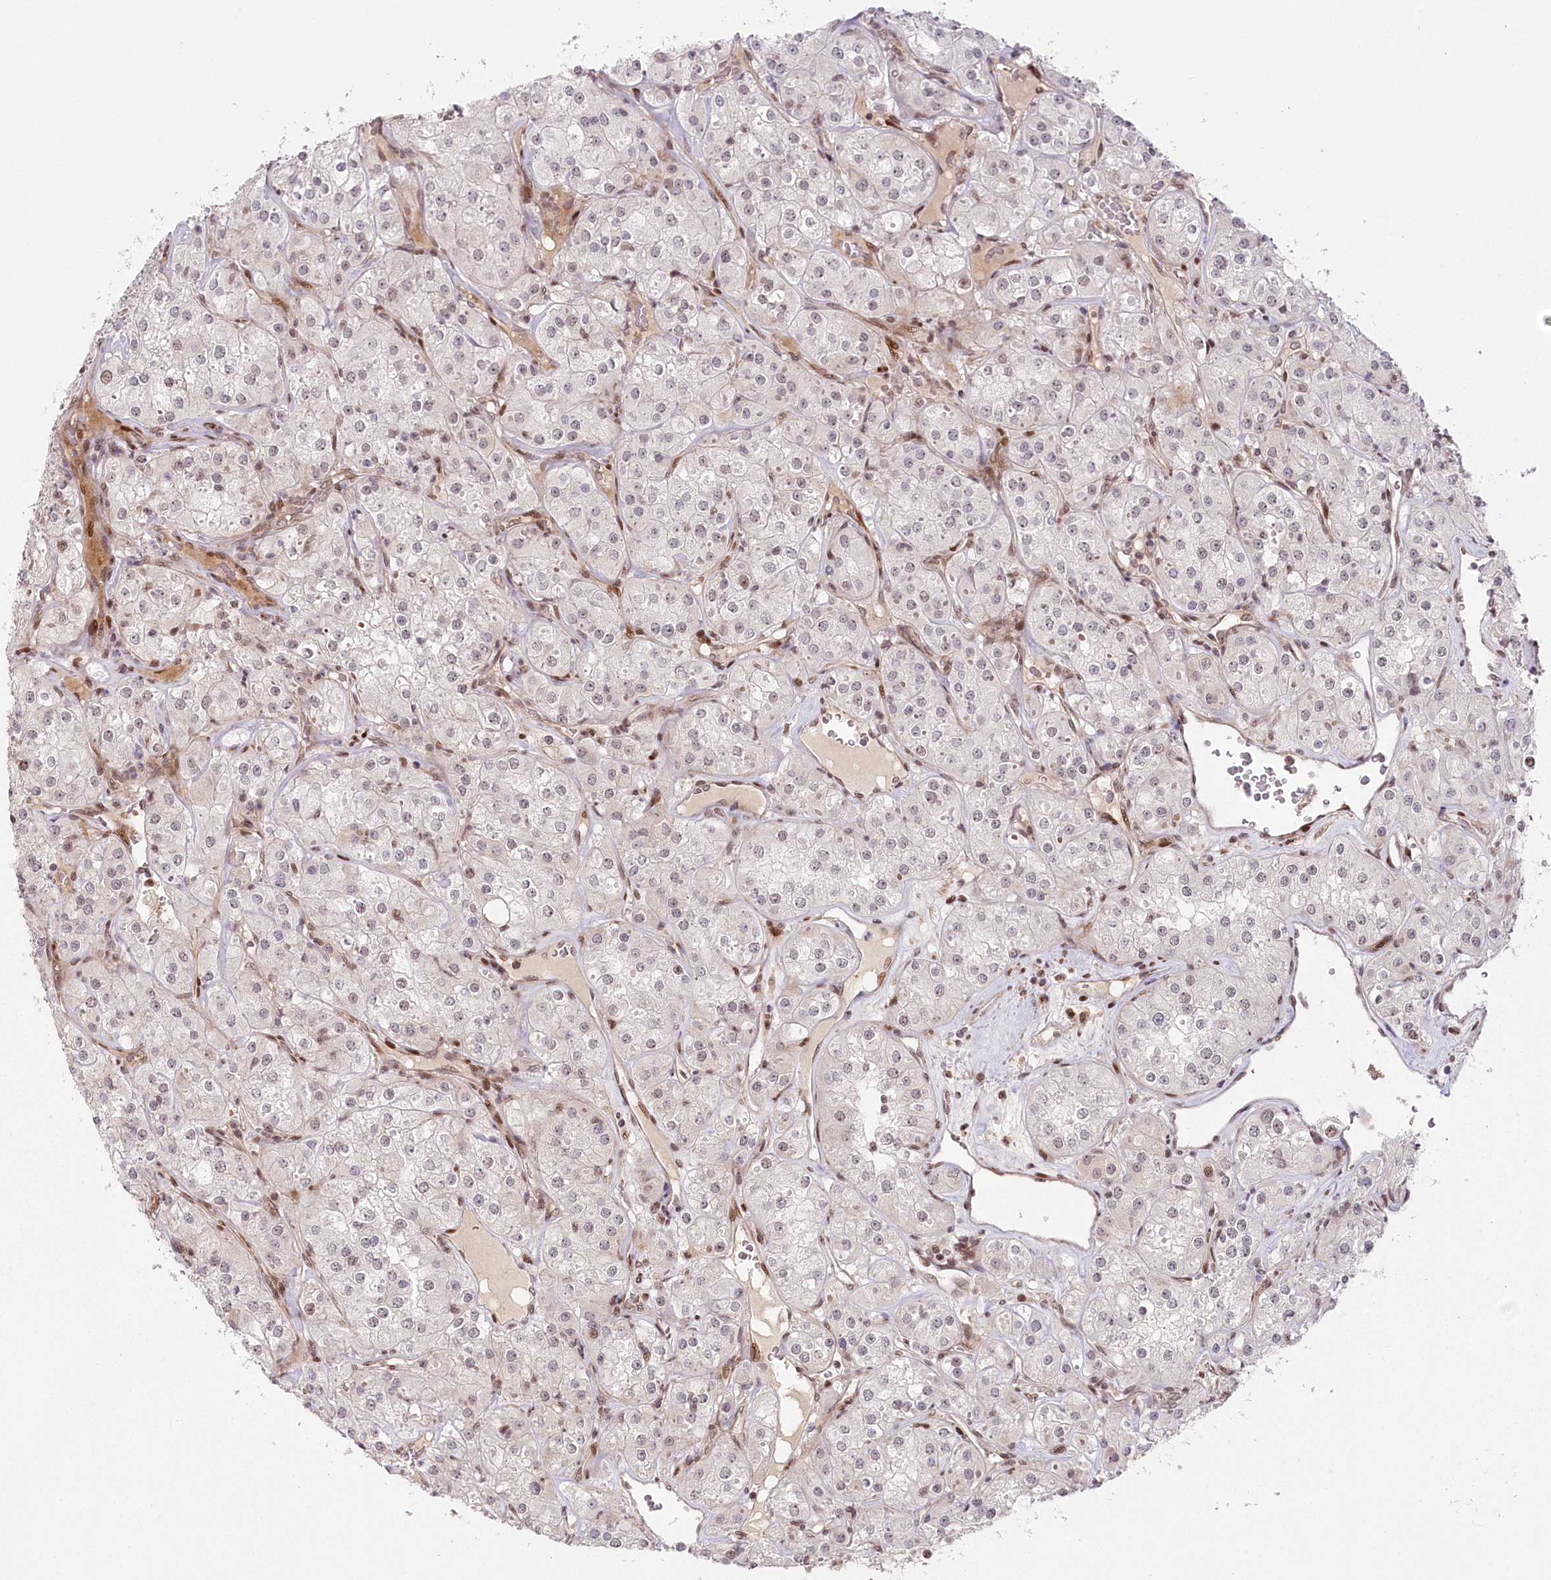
{"staining": {"intensity": "negative", "quantity": "none", "location": "none"}, "tissue": "renal cancer", "cell_type": "Tumor cells", "image_type": "cancer", "snomed": [{"axis": "morphology", "description": "Adenocarcinoma, NOS"}, {"axis": "topography", "description": "Kidney"}], "caption": "A high-resolution histopathology image shows immunohistochemistry staining of adenocarcinoma (renal), which demonstrates no significant positivity in tumor cells.", "gene": "FAM204A", "patient": {"sex": "male", "age": 77}}